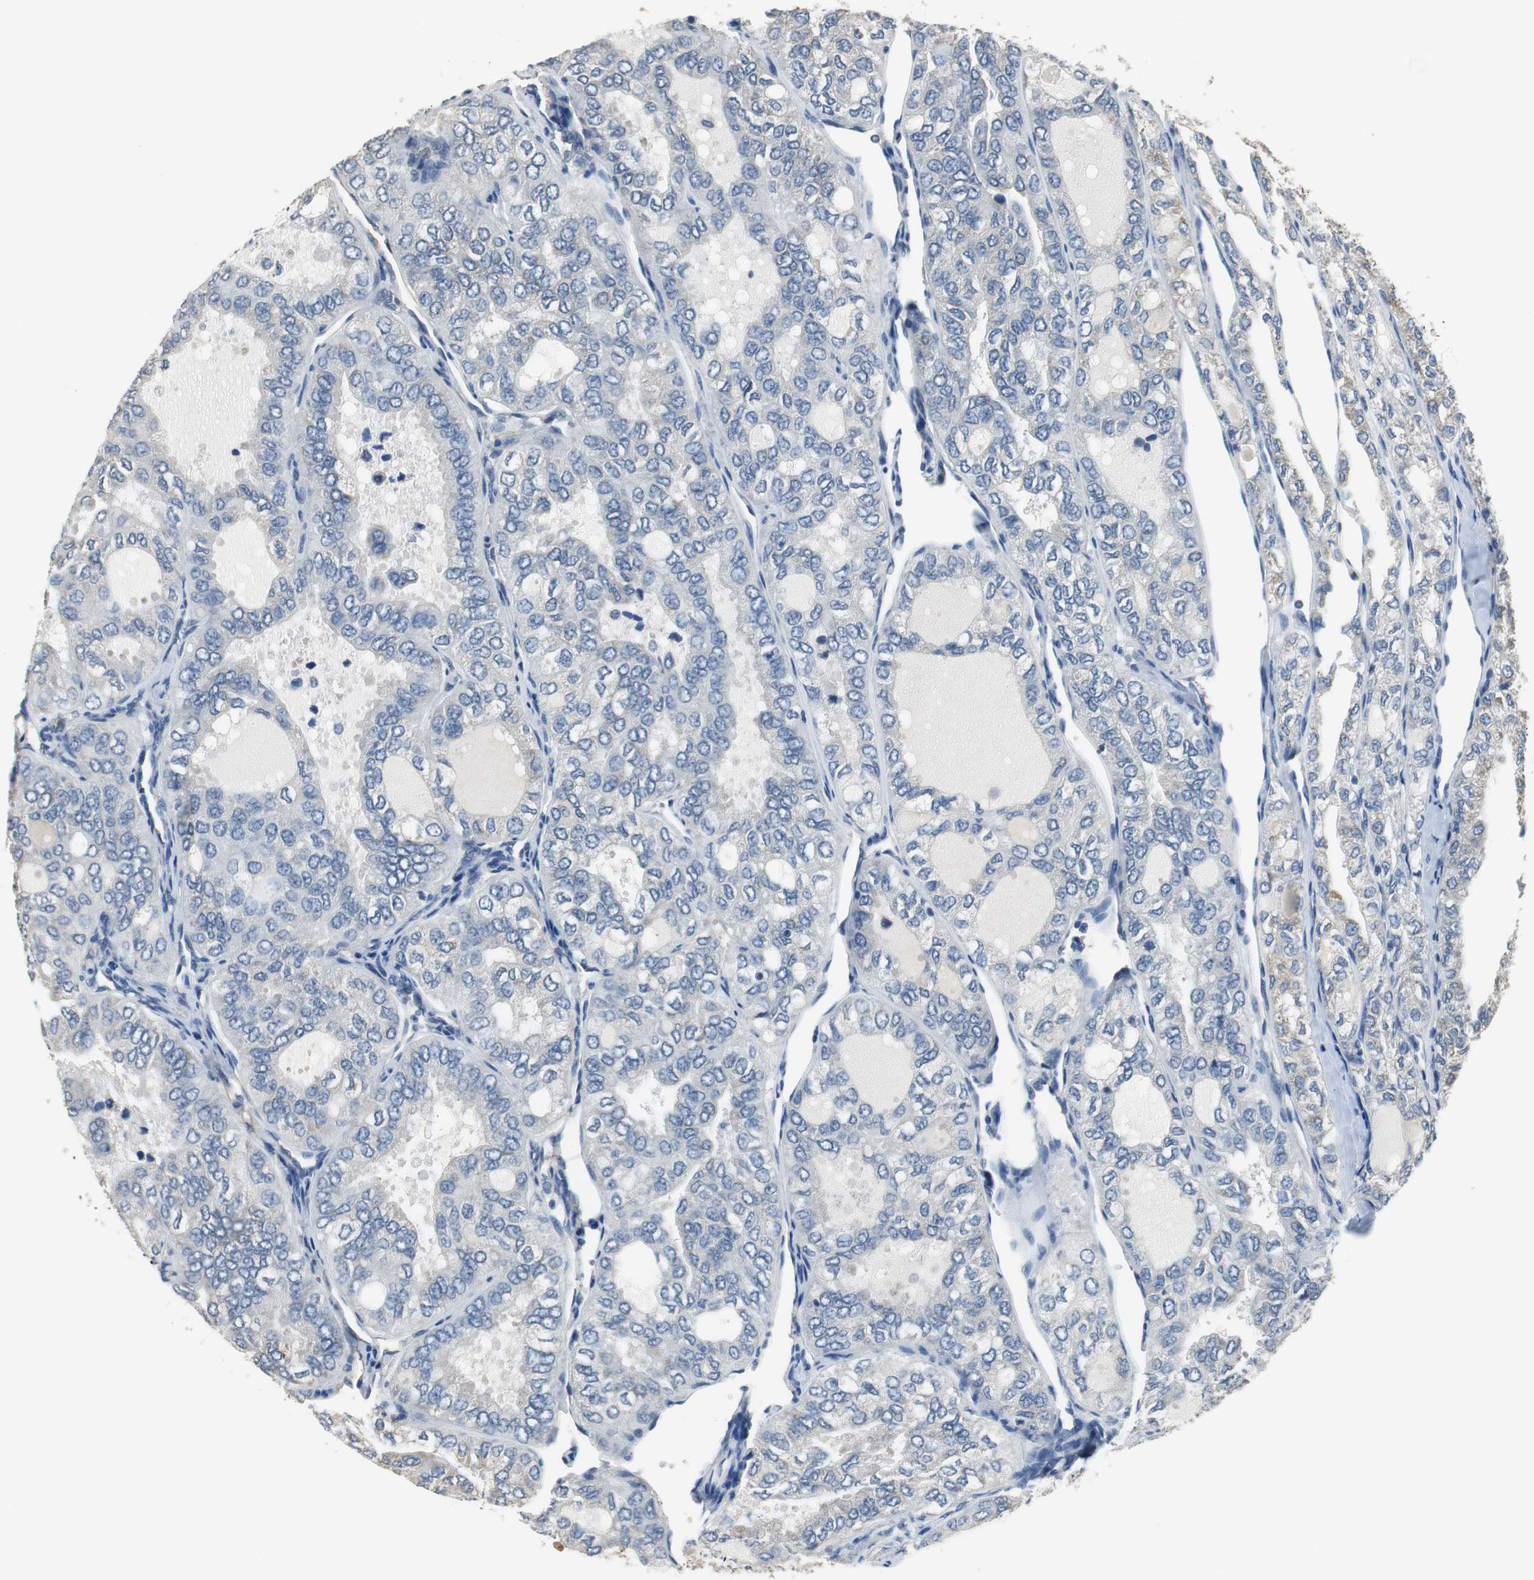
{"staining": {"intensity": "weak", "quantity": "<25%", "location": "cytoplasmic/membranous"}, "tissue": "thyroid cancer", "cell_type": "Tumor cells", "image_type": "cancer", "snomed": [{"axis": "morphology", "description": "Follicular adenoma carcinoma, NOS"}, {"axis": "topography", "description": "Thyroid gland"}], "caption": "Tumor cells show no significant positivity in thyroid cancer.", "gene": "MTIF2", "patient": {"sex": "male", "age": 75}}